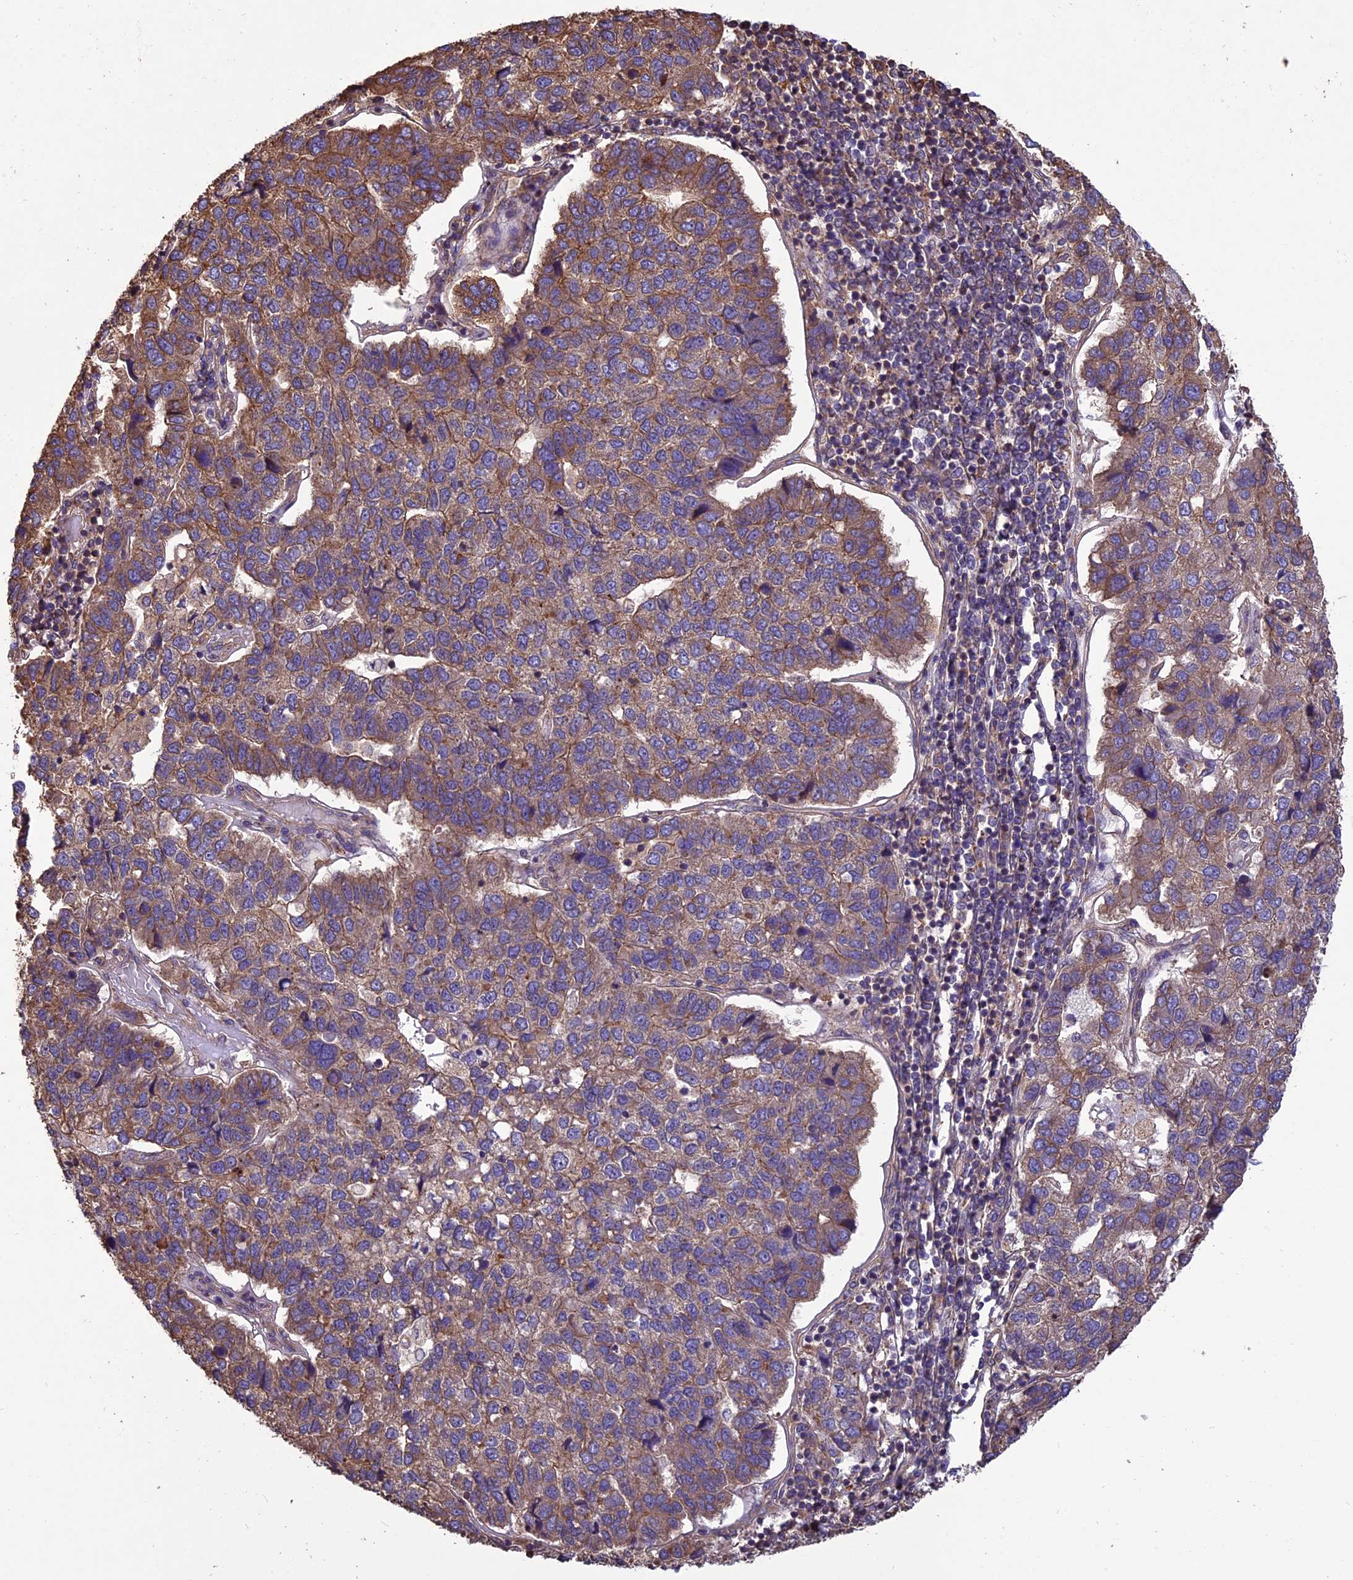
{"staining": {"intensity": "moderate", "quantity": ">75%", "location": "cytoplasmic/membranous"}, "tissue": "pancreatic cancer", "cell_type": "Tumor cells", "image_type": "cancer", "snomed": [{"axis": "morphology", "description": "Adenocarcinoma, NOS"}, {"axis": "topography", "description": "Pancreas"}], "caption": "IHC (DAB (3,3'-diaminobenzidine)) staining of adenocarcinoma (pancreatic) shows moderate cytoplasmic/membranous protein positivity in approximately >75% of tumor cells.", "gene": "CHMP2A", "patient": {"sex": "female", "age": 61}}